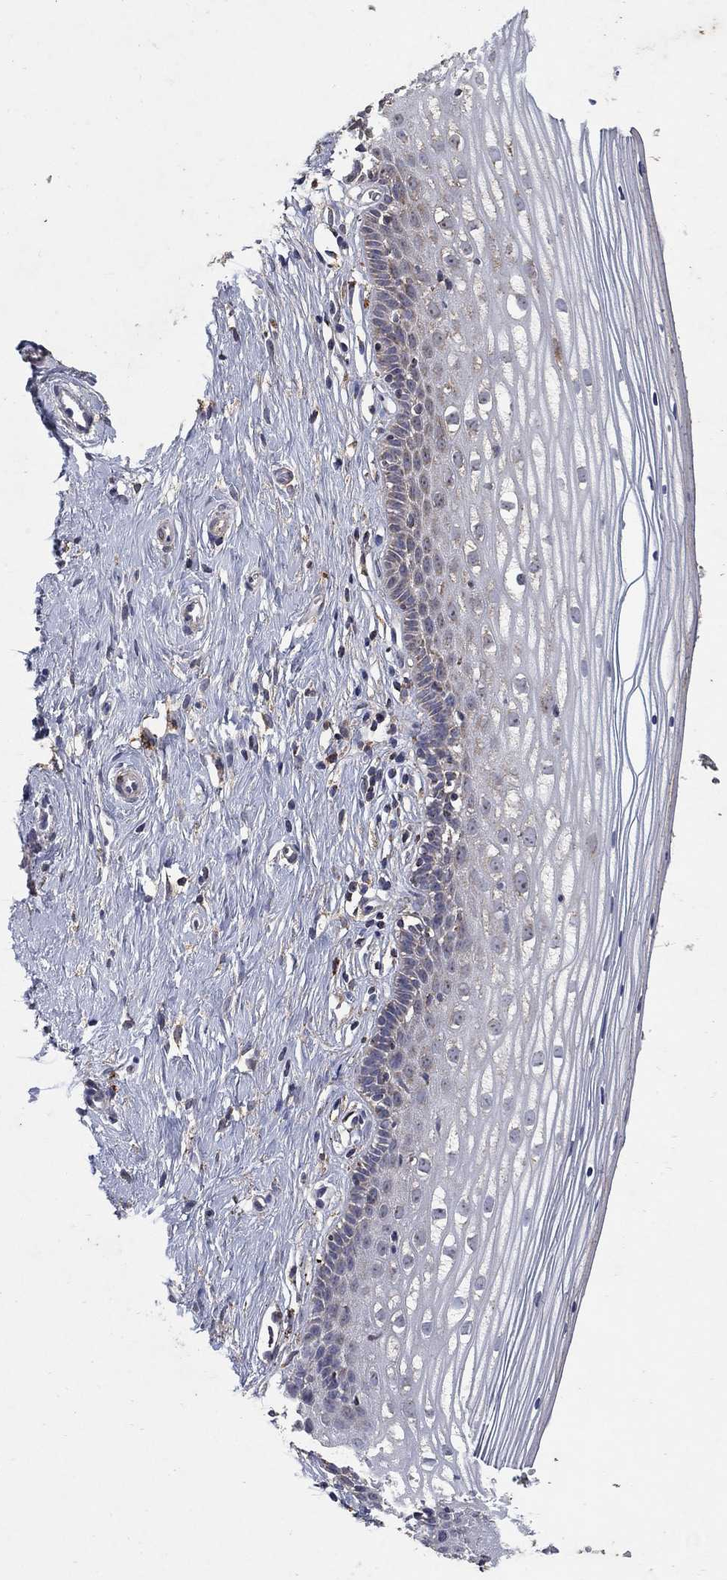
{"staining": {"intensity": "weak", "quantity": "25%-75%", "location": "cytoplasmic/membranous"}, "tissue": "cervix", "cell_type": "Glandular cells", "image_type": "normal", "snomed": [{"axis": "morphology", "description": "Normal tissue, NOS"}, {"axis": "topography", "description": "Cervix"}], "caption": "A brown stain highlights weak cytoplasmic/membranous expression of a protein in glandular cells of unremarkable human cervix.", "gene": "GPSM1", "patient": {"sex": "female", "age": 40}}